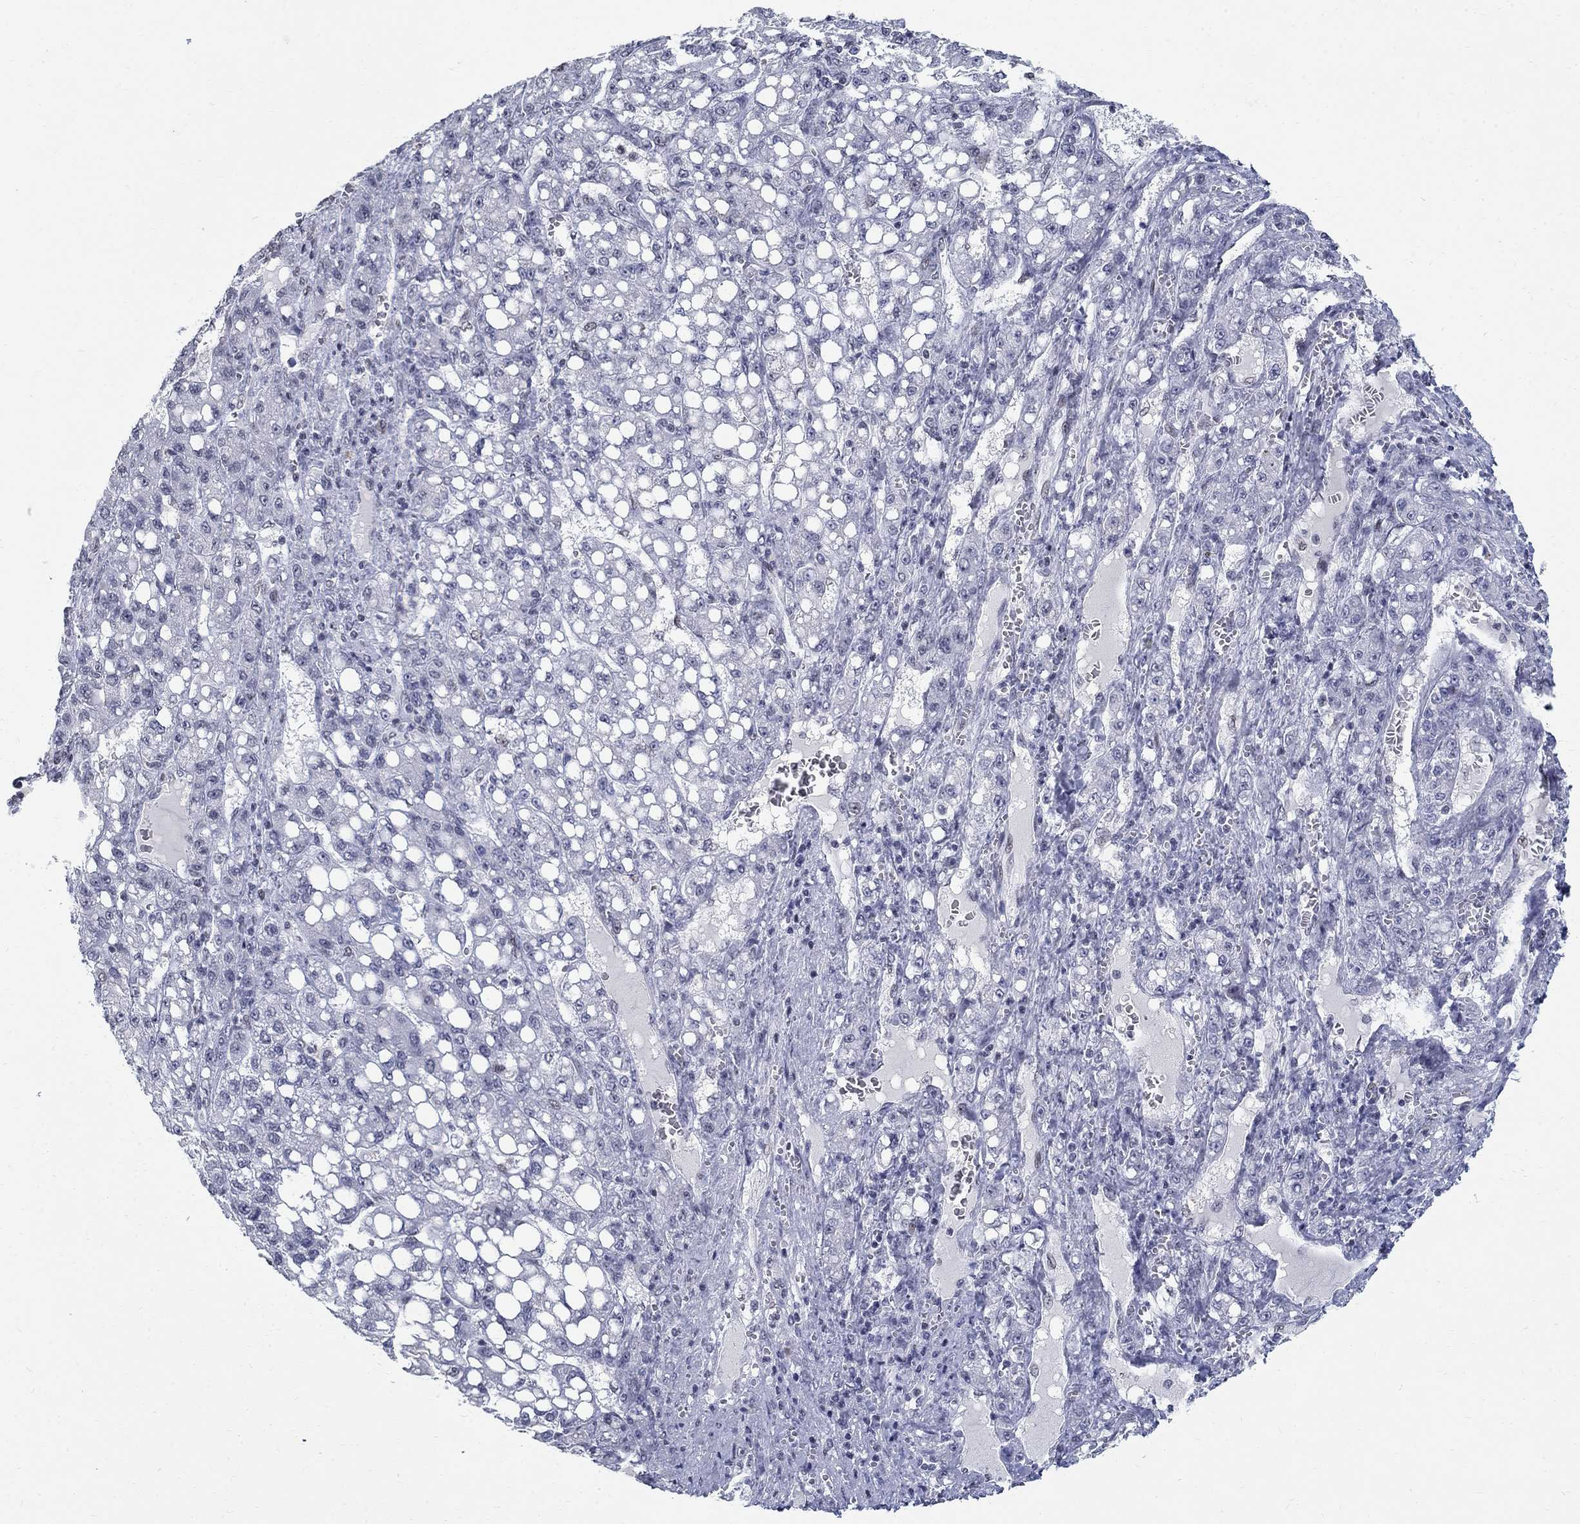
{"staining": {"intensity": "negative", "quantity": "none", "location": "none"}, "tissue": "liver cancer", "cell_type": "Tumor cells", "image_type": "cancer", "snomed": [{"axis": "morphology", "description": "Carcinoma, Hepatocellular, NOS"}, {"axis": "topography", "description": "Liver"}], "caption": "IHC image of neoplastic tissue: human liver hepatocellular carcinoma stained with DAB exhibits no significant protein staining in tumor cells. (DAB immunohistochemistry, high magnification).", "gene": "BHLHE22", "patient": {"sex": "female", "age": 65}}